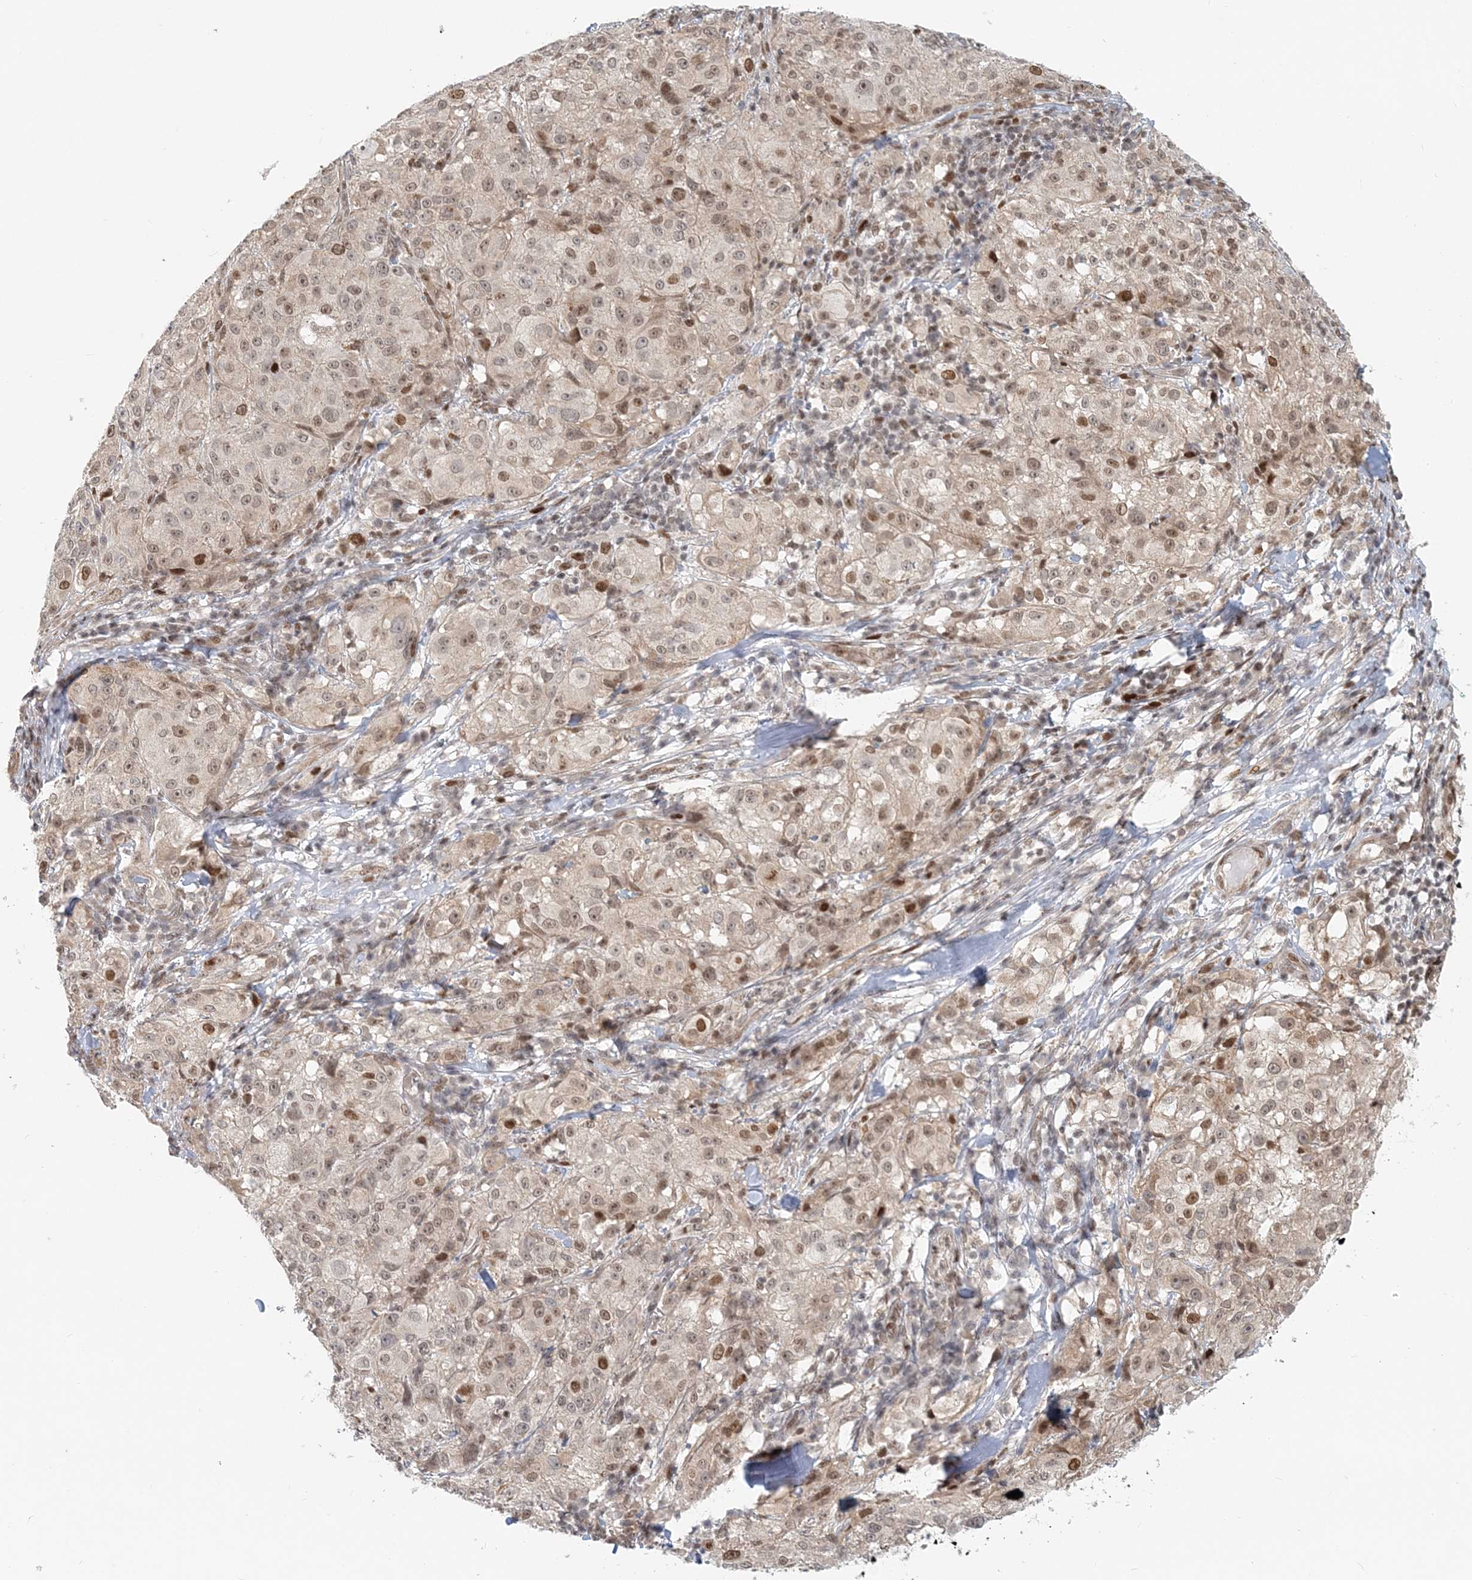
{"staining": {"intensity": "moderate", "quantity": "<25%", "location": "nuclear"}, "tissue": "melanoma", "cell_type": "Tumor cells", "image_type": "cancer", "snomed": [{"axis": "morphology", "description": "Necrosis, NOS"}, {"axis": "morphology", "description": "Malignant melanoma, NOS"}, {"axis": "topography", "description": "Skin"}], "caption": "Immunohistochemistry (IHC) of melanoma displays low levels of moderate nuclear expression in about <25% of tumor cells.", "gene": "BAZ1B", "patient": {"sex": "female", "age": 87}}